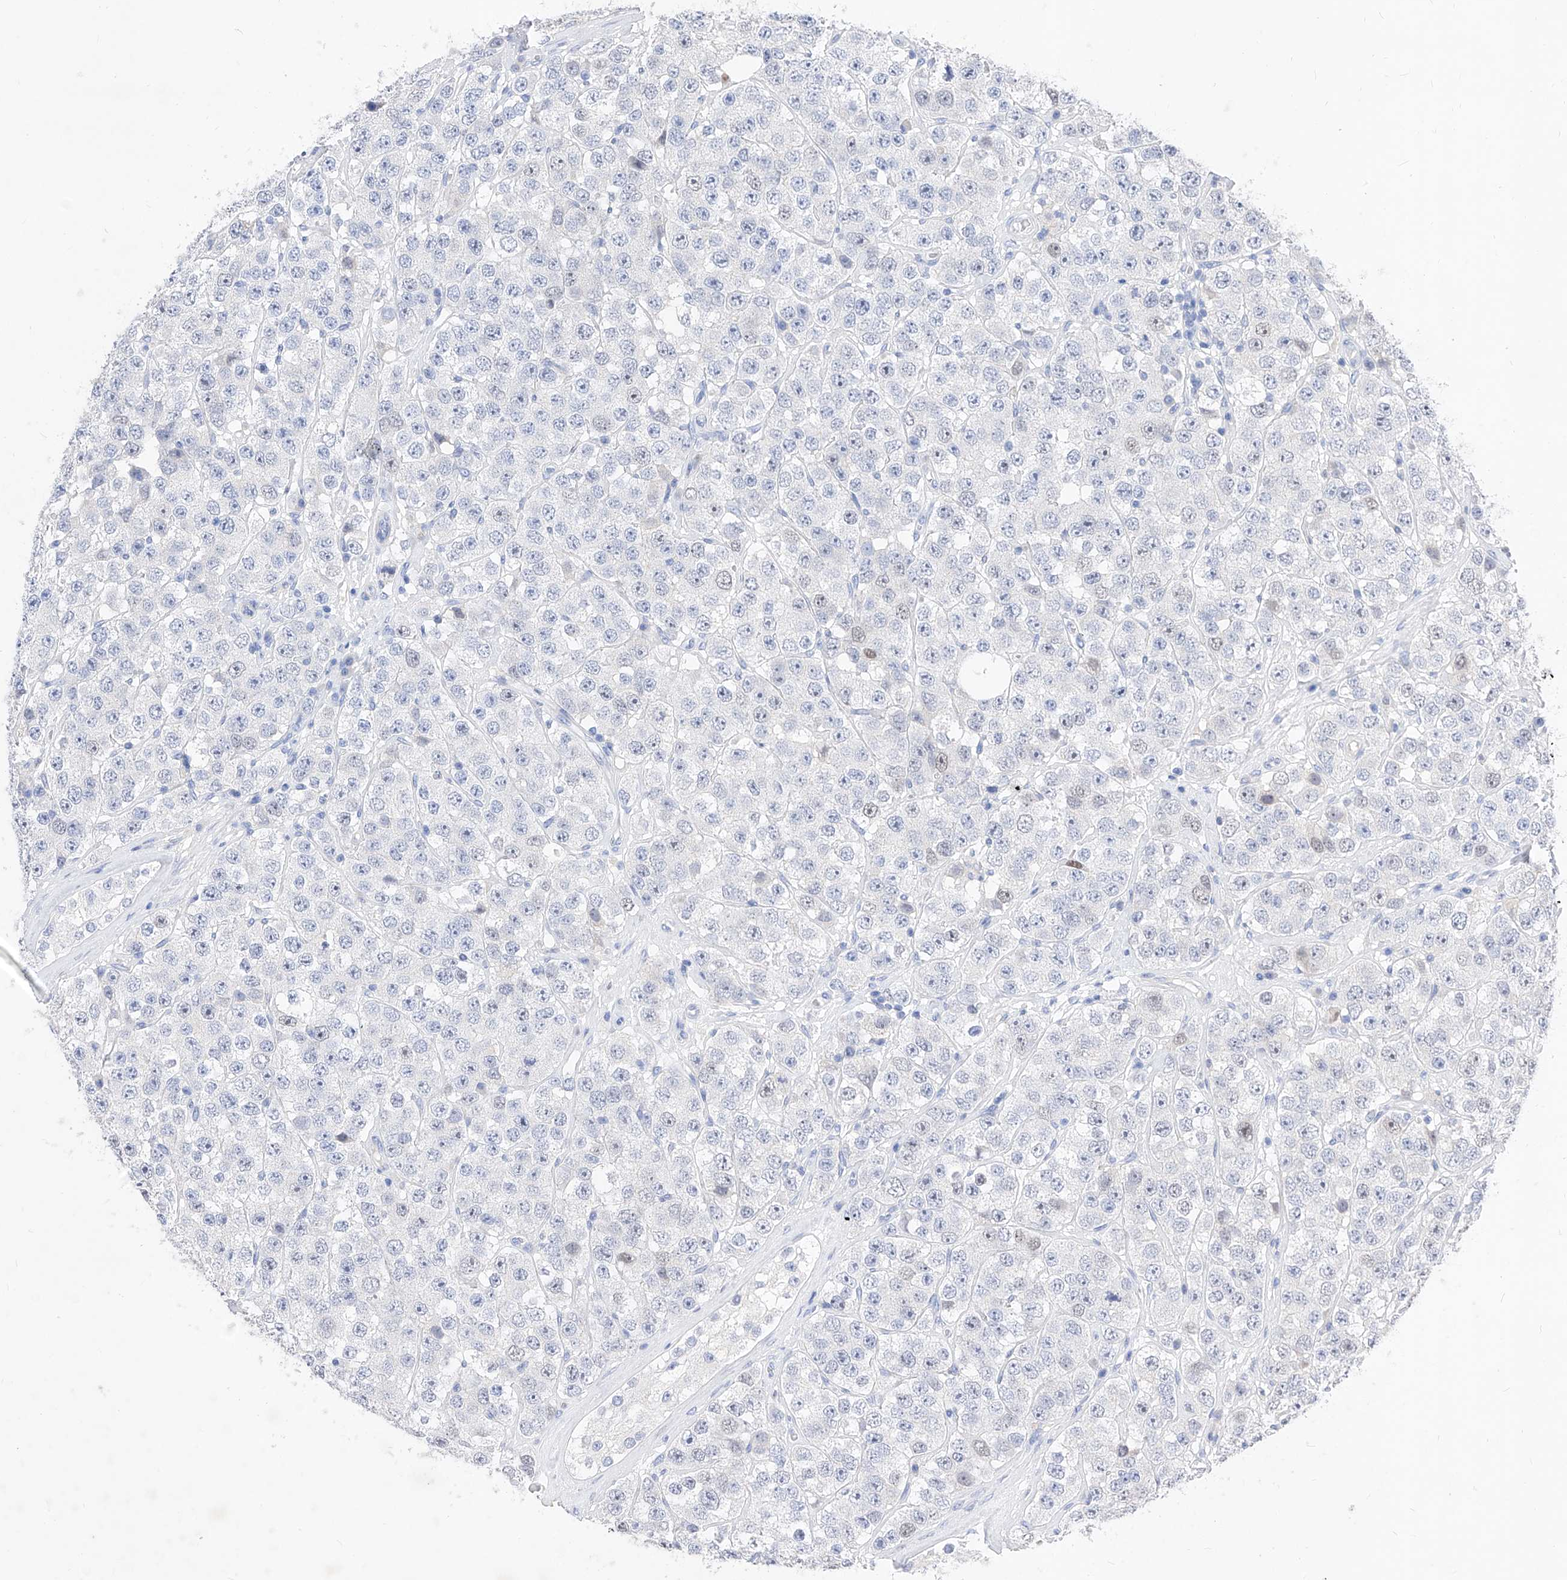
{"staining": {"intensity": "negative", "quantity": "none", "location": "none"}, "tissue": "testis cancer", "cell_type": "Tumor cells", "image_type": "cancer", "snomed": [{"axis": "morphology", "description": "Seminoma, NOS"}, {"axis": "topography", "description": "Testis"}], "caption": "Testis seminoma stained for a protein using immunohistochemistry (IHC) shows no staining tumor cells.", "gene": "VAX1", "patient": {"sex": "male", "age": 28}}